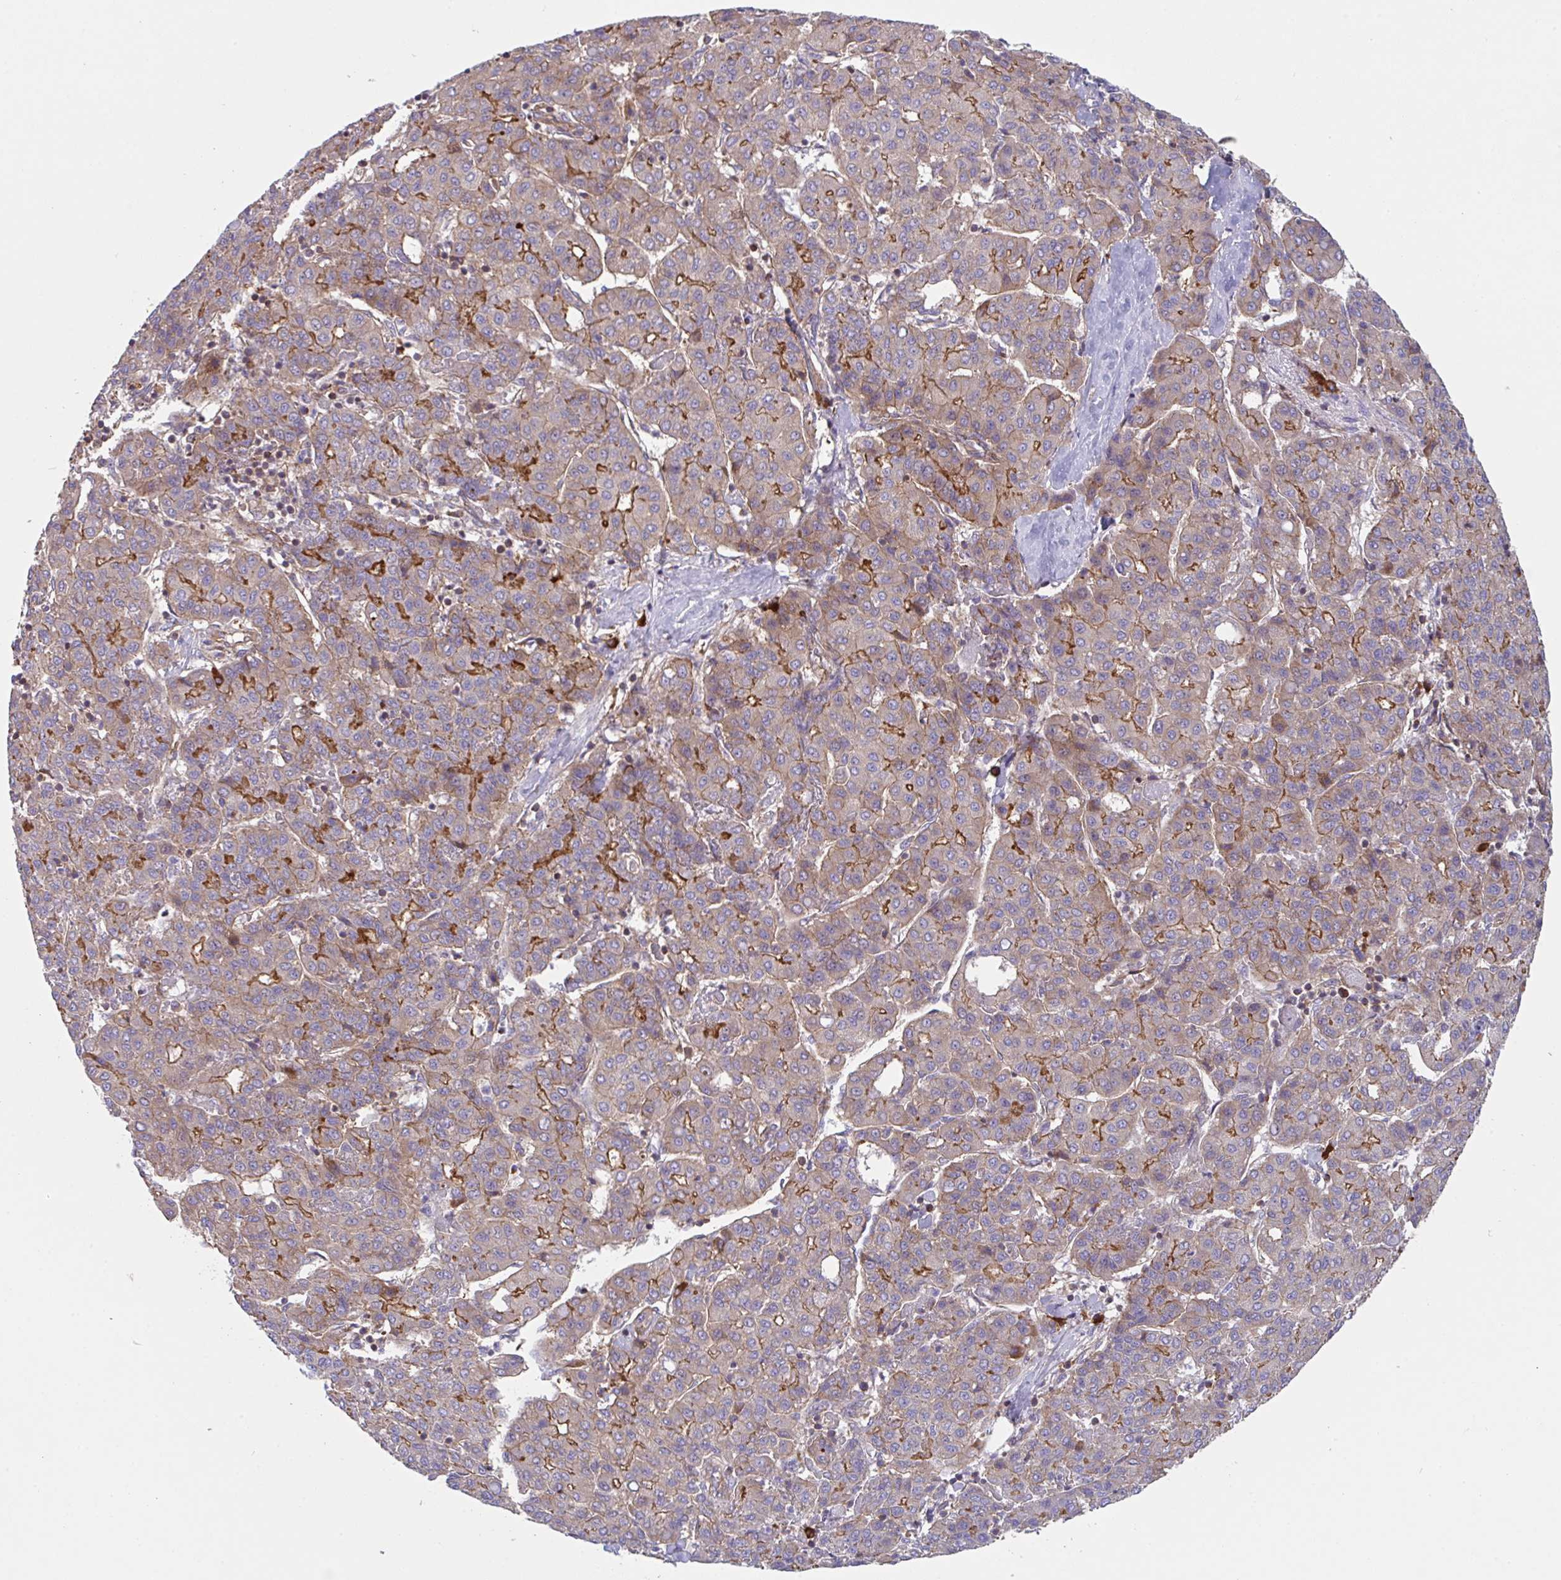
{"staining": {"intensity": "moderate", "quantity": "25%-75%", "location": "cytoplasmic/membranous"}, "tissue": "liver cancer", "cell_type": "Tumor cells", "image_type": "cancer", "snomed": [{"axis": "morphology", "description": "Carcinoma, Hepatocellular, NOS"}, {"axis": "topography", "description": "Liver"}], "caption": "This photomicrograph demonstrates immunohistochemistry (IHC) staining of human hepatocellular carcinoma (liver), with medium moderate cytoplasmic/membranous expression in approximately 25%-75% of tumor cells.", "gene": "YARS2", "patient": {"sex": "male", "age": 65}}